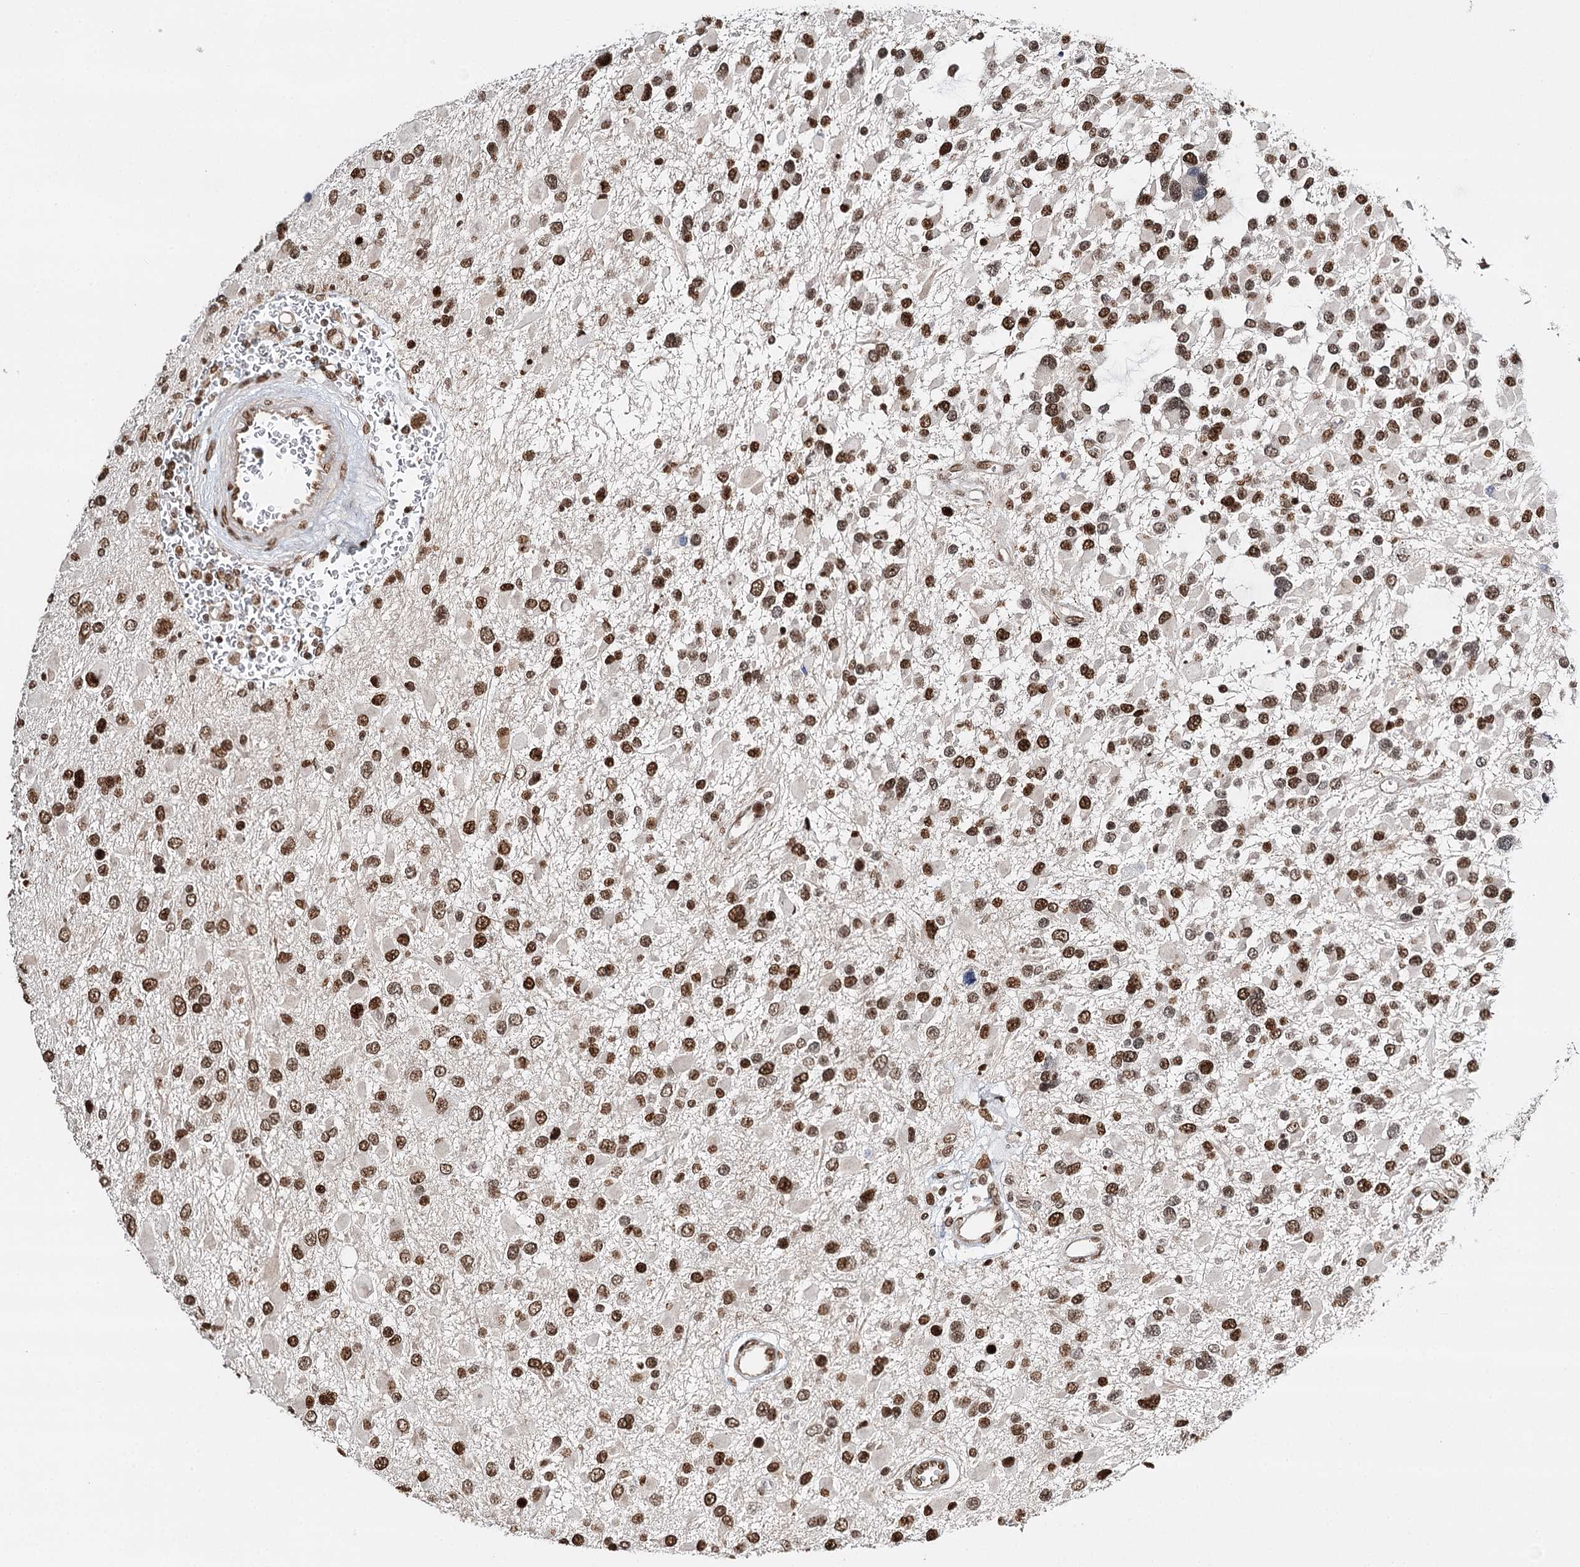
{"staining": {"intensity": "moderate", "quantity": ">75%", "location": "nuclear"}, "tissue": "glioma", "cell_type": "Tumor cells", "image_type": "cancer", "snomed": [{"axis": "morphology", "description": "Glioma, malignant, High grade"}, {"axis": "topography", "description": "Brain"}], "caption": "High-grade glioma (malignant) was stained to show a protein in brown. There is medium levels of moderate nuclear expression in approximately >75% of tumor cells.", "gene": "RPS27A", "patient": {"sex": "male", "age": 53}}